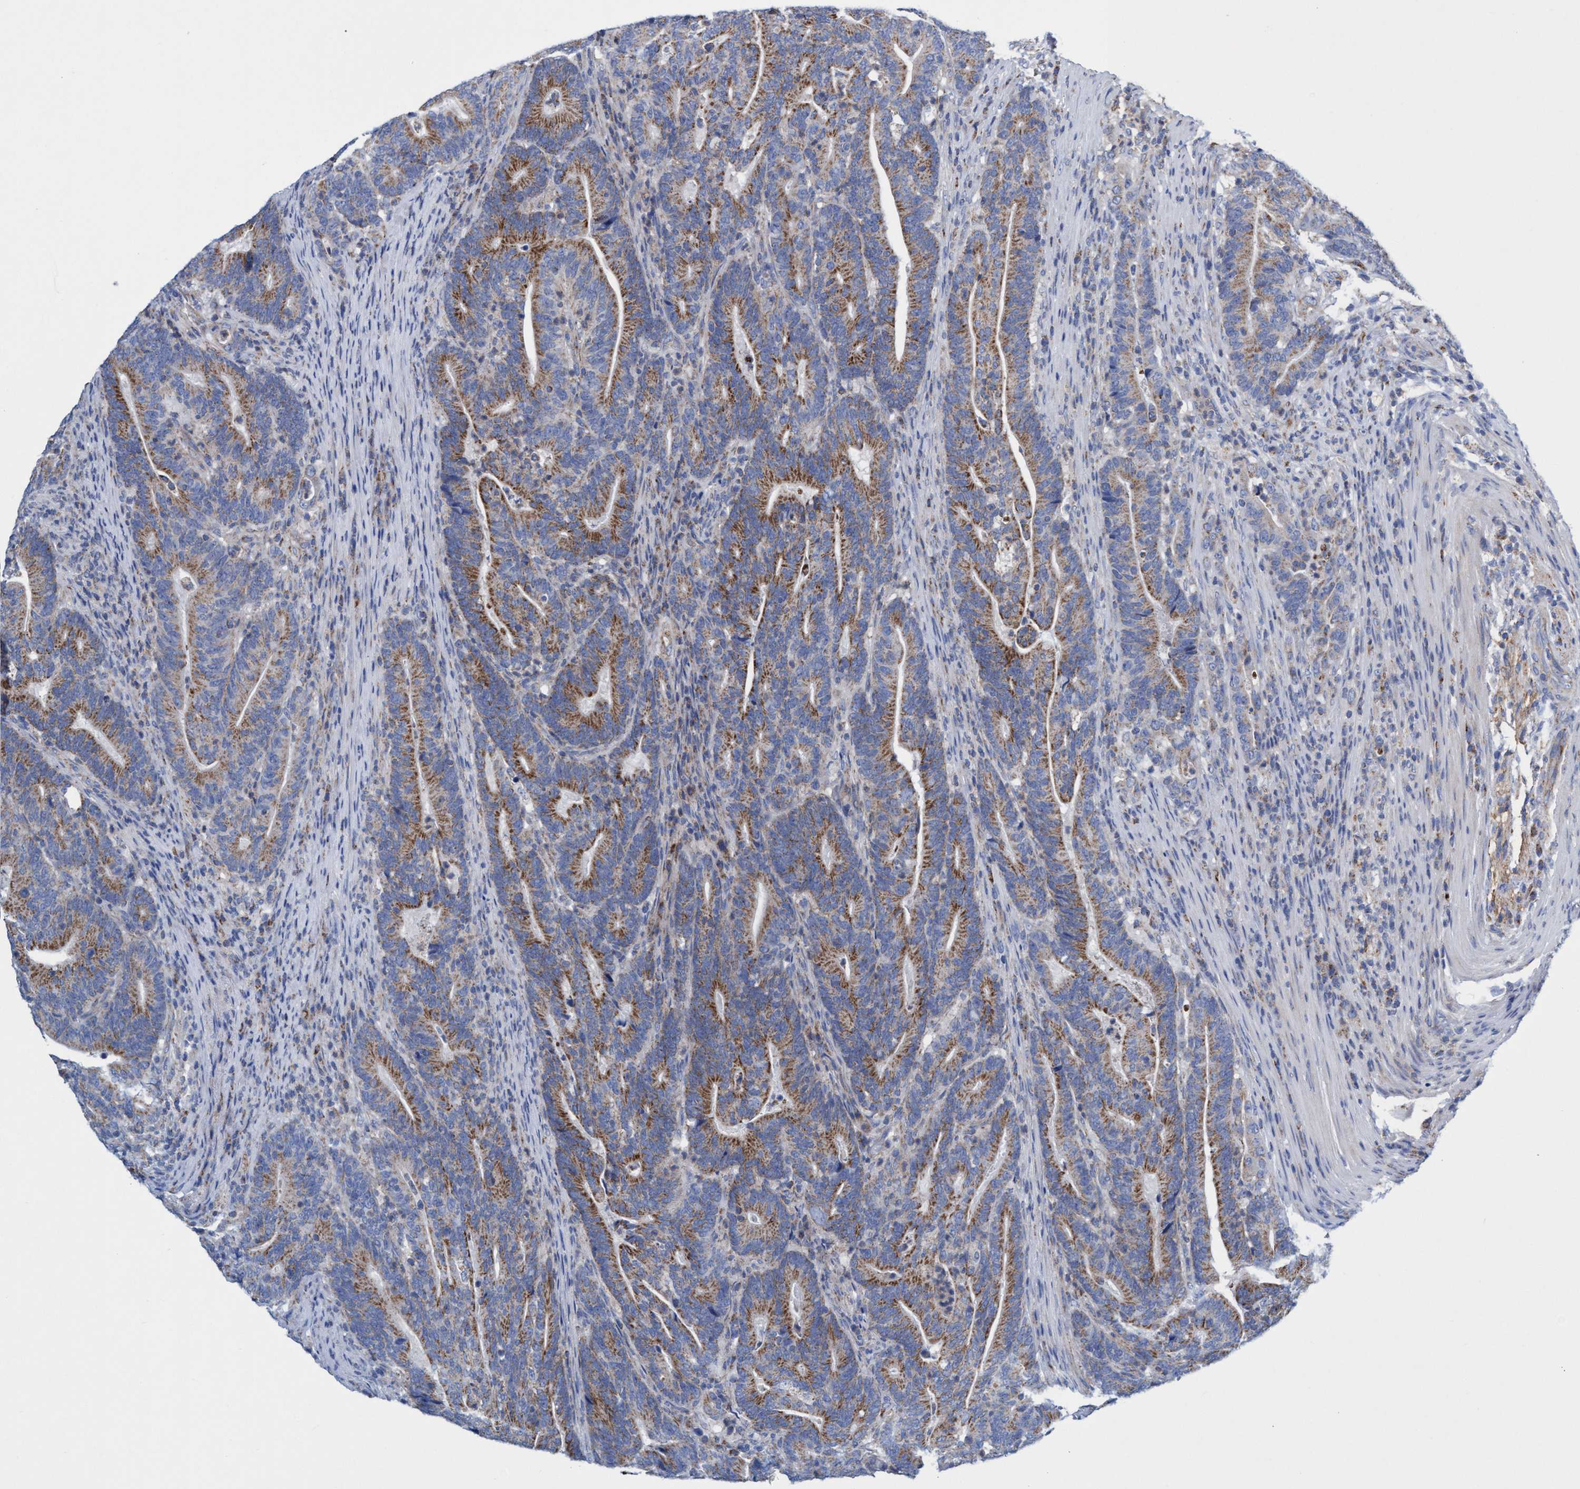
{"staining": {"intensity": "moderate", "quantity": ">75%", "location": "cytoplasmic/membranous"}, "tissue": "colorectal cancer", "cell_type": "Tumor cells", "image_type": "cancer", "snomed": [{"axis": "morphology", "description": "Adenocarcinoma, NOS"}, {"axis": "topography", "description": "Colon"}], "caption": "A micrograph of colorectal adenocarcinoma stained for a protein displays moderate cytoplasmic/membranous brown staining in tumor cells.", "gene": "ZNF750", "patient": {"sex": "female", "age": 66}}